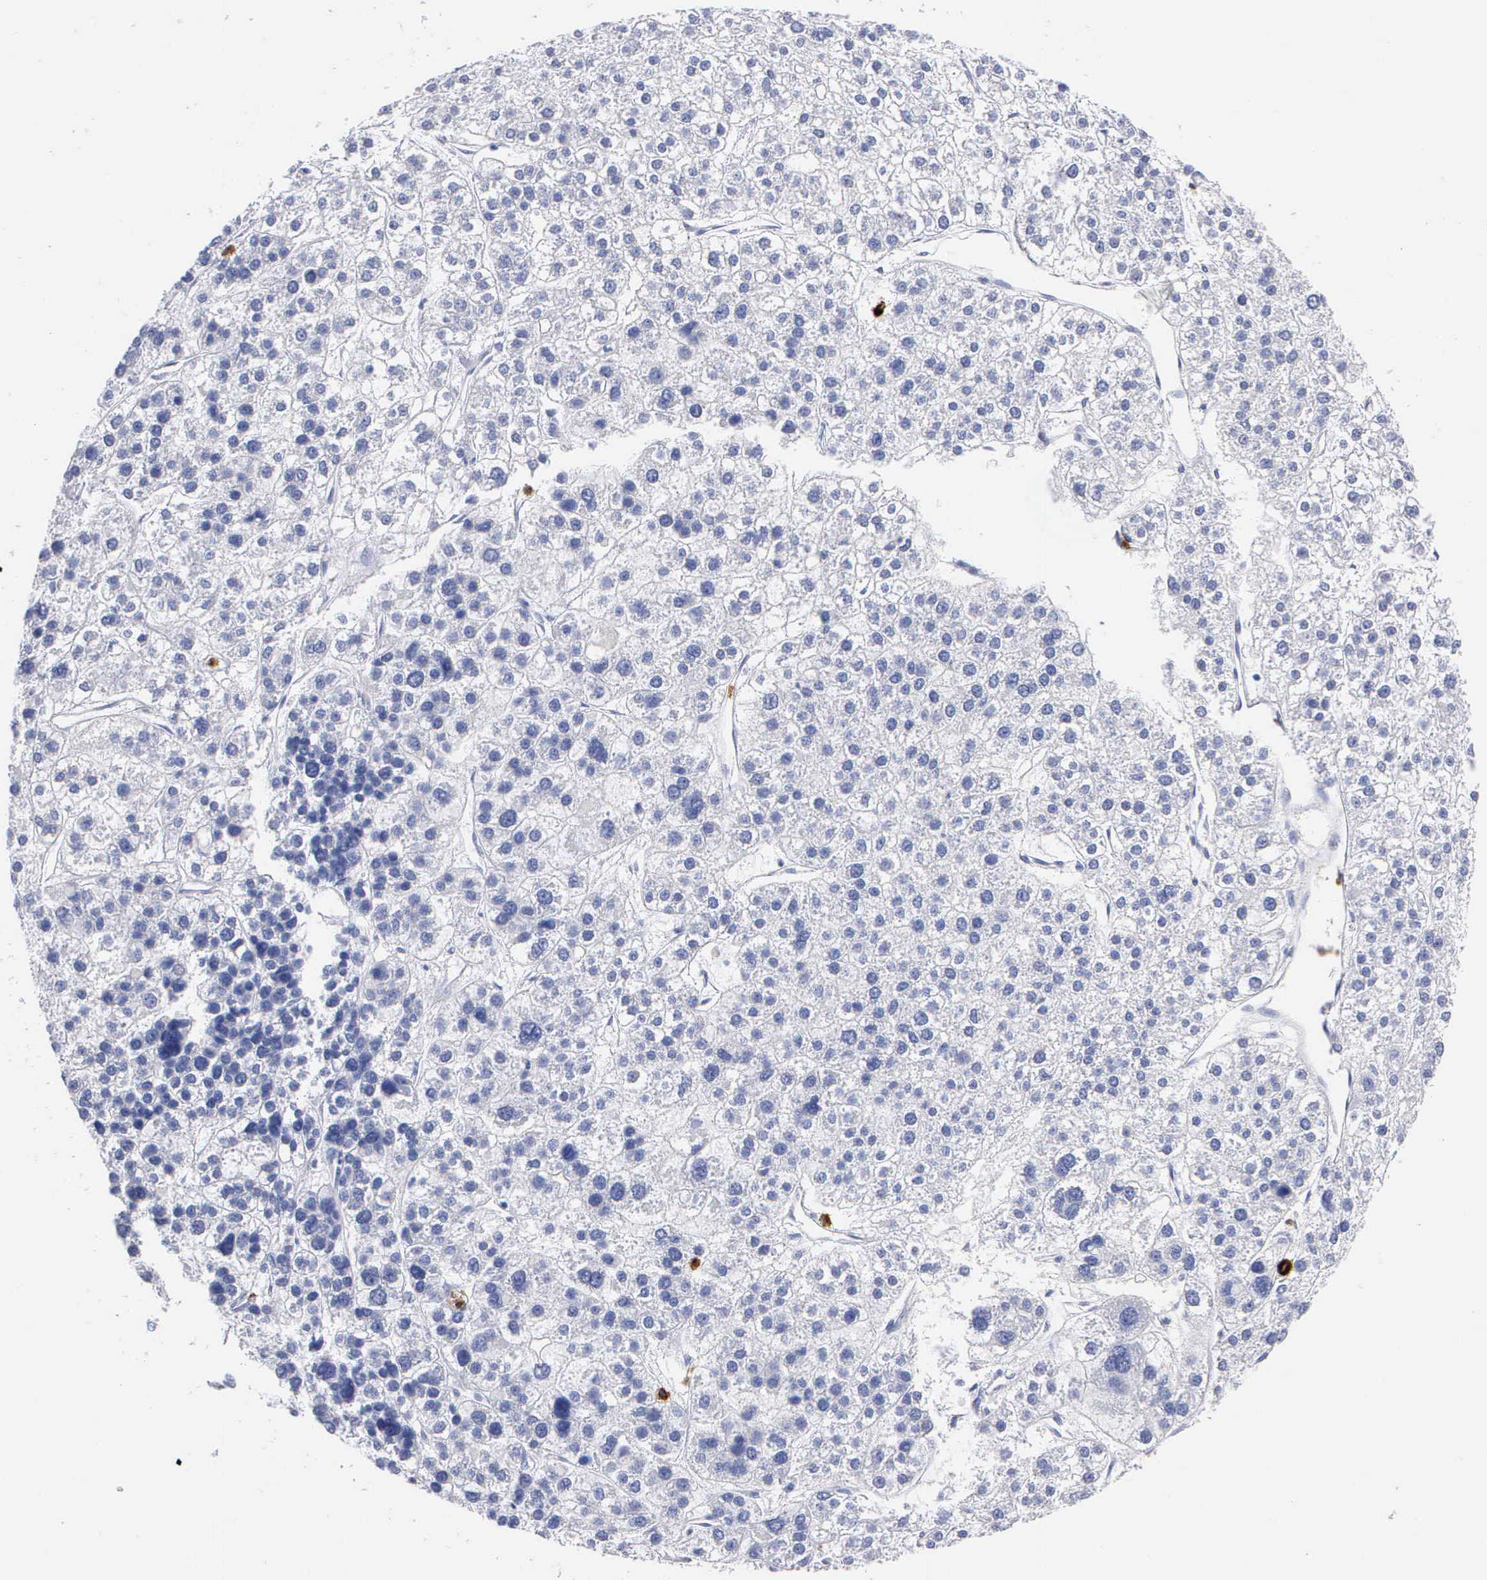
{"staining": {"intensity": "negative", "quantity": "none", "location": "none"}, "tissue": "liver cancer", "cell_type": "Tumor cells", "image_type": "cancer", "snomed": [{"axis": "morphology", "description": "Carcinoma, Hepatocellular, NOS"}, {"axis": "topography", "description": "Liver"}], "caption": "High magnification brightfield microscopy of liver cancer (hepatocellular carcinoma) stained with DAB (3,3'-diaminobenzidine) (brown) and counterstained with hematoxylin (blue): tumor cells show no significant expression. (DAB (3,3'-diaminobenzidine) IHC with hematoxylin counter stain).", "gene": "CTSG", "patient": {"sex": "female", "age": 85}}